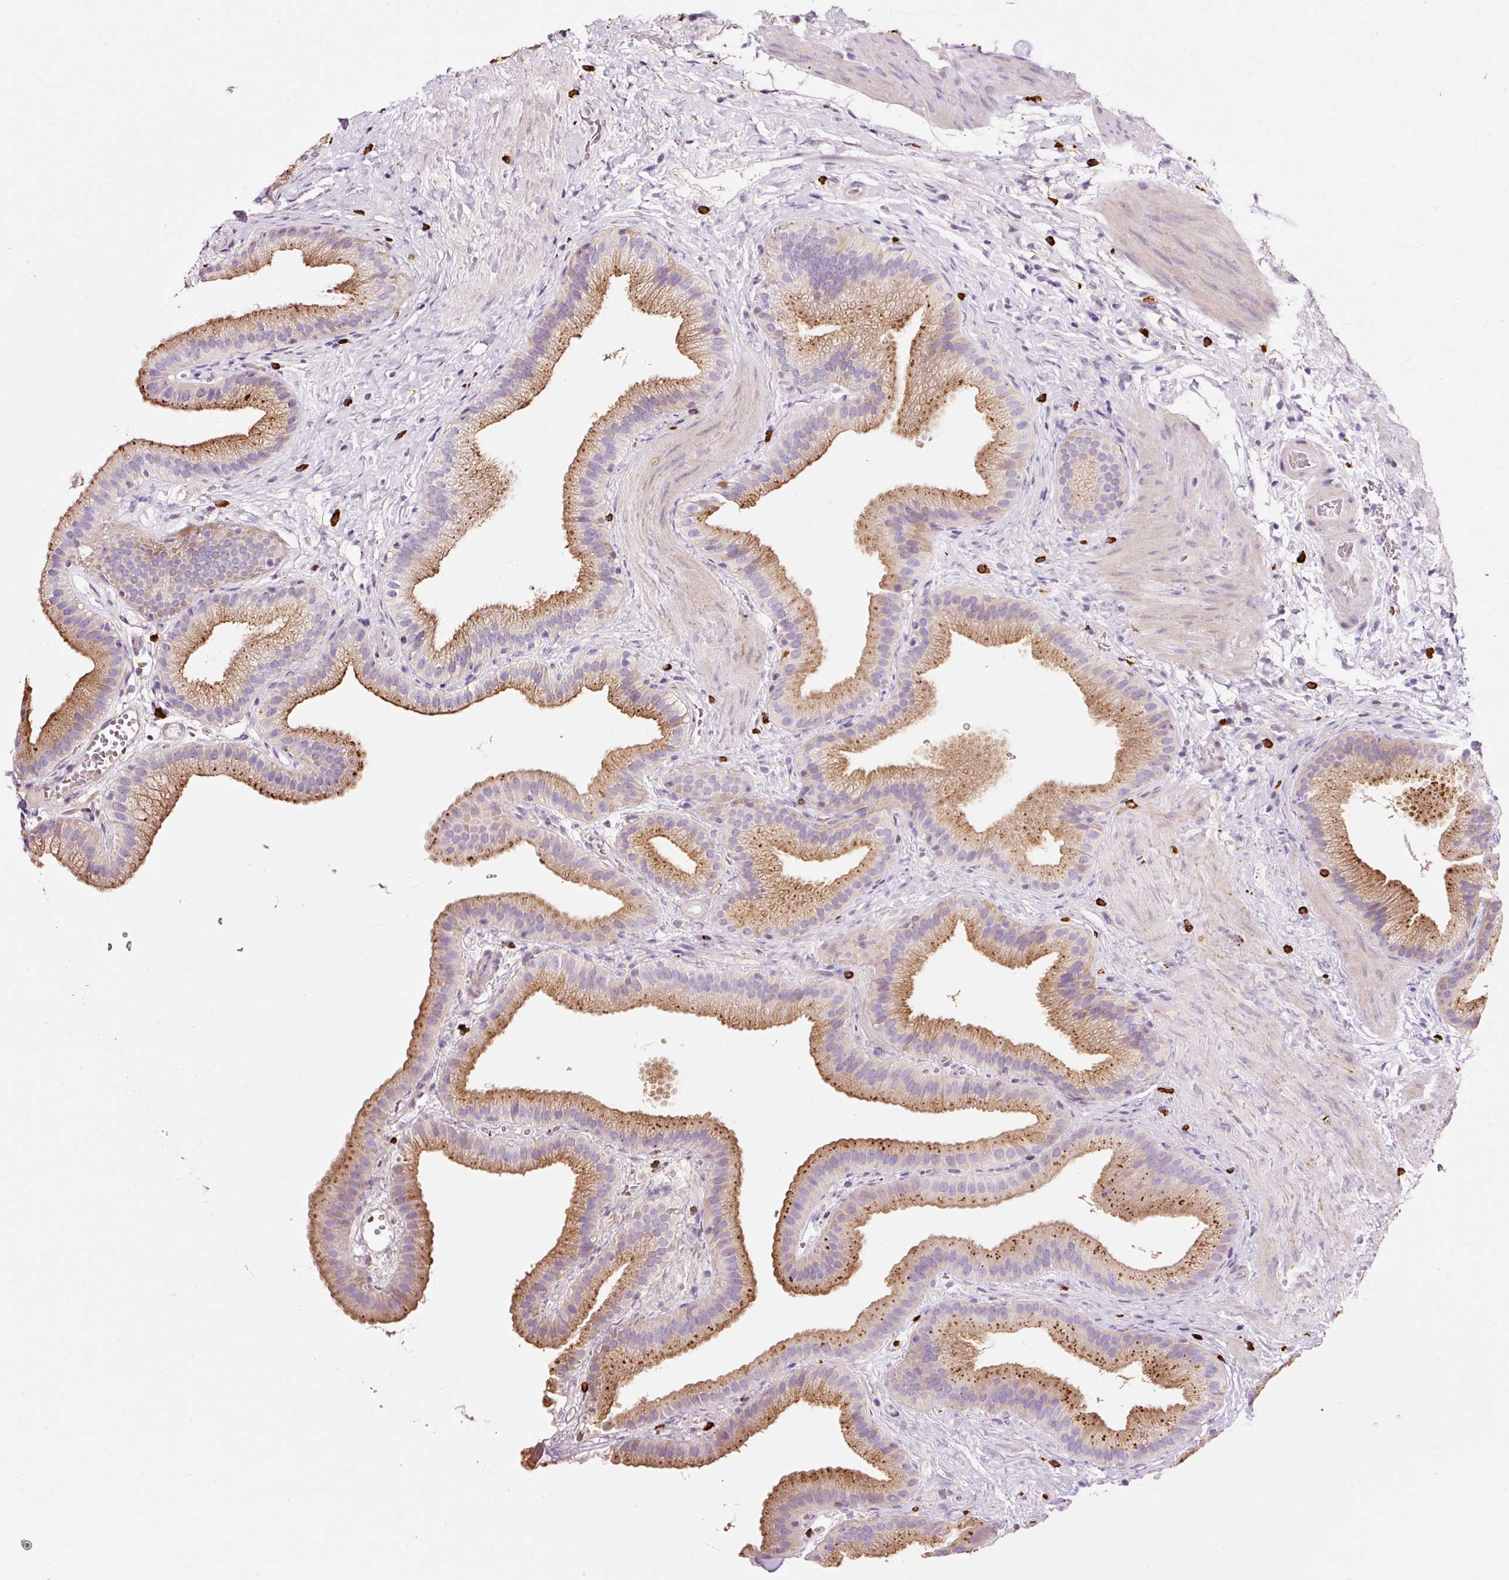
{"staining": {"intensity": "moderate", "quantity": "25%-75%", "location": "cytoplasmic/membranous"}, "tissue": "gallbladder", "cell_type": "Glandular cells", "image_type": "normal", "snomed": [{"axis": "morphology", "description": "Normal tissue, NOS"}, {"axis": "topography", "description": "Gallbladder"}], "caption": "Immunohistochemical staining of benign gallbladder demonstrates medium levels of moderate cytoplasmic/membranous expression in about 25%-75% of glandular cells.", "gene": "TMC8", "patient": {"sex": "female", "age": 63}}